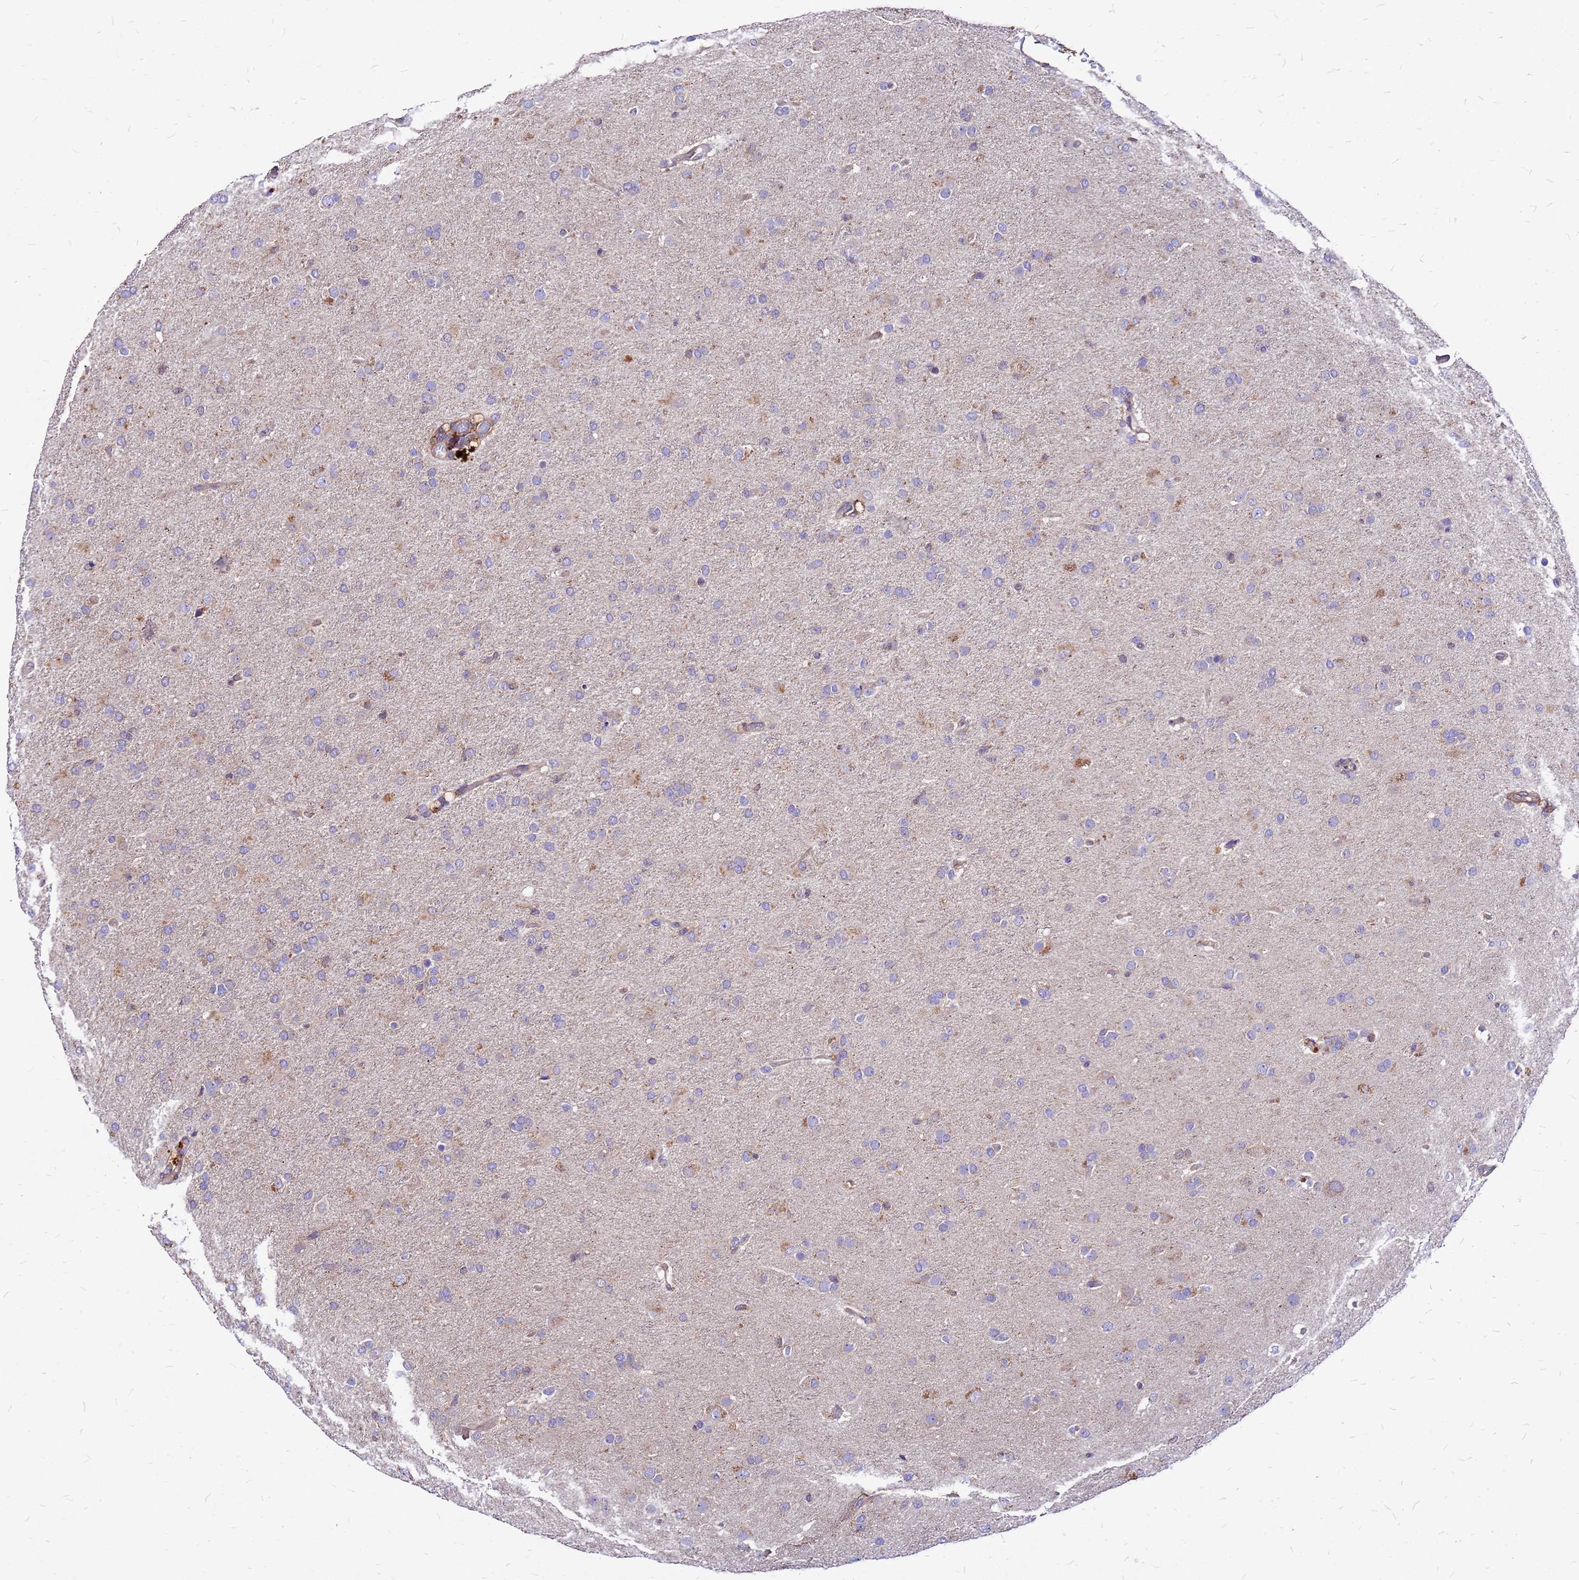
{"staining": {"intensity": "weak", "quantity": "<25%", "location": "cytoplasmic/membranous"}, "tissue": "glioma", "cell_type": "Tumor cells", "image_type": "cancer", "snomed": [{"axis": "morphology", "description": "Glioma, malignant, Low grade"}, {"axis": "topography", "description": "Brain"}], "caption": "The micrograph shows no staining of tumor cells in glioma.", "gene": "DUSP23", "patient": {"sex": "male", "age": 65}}